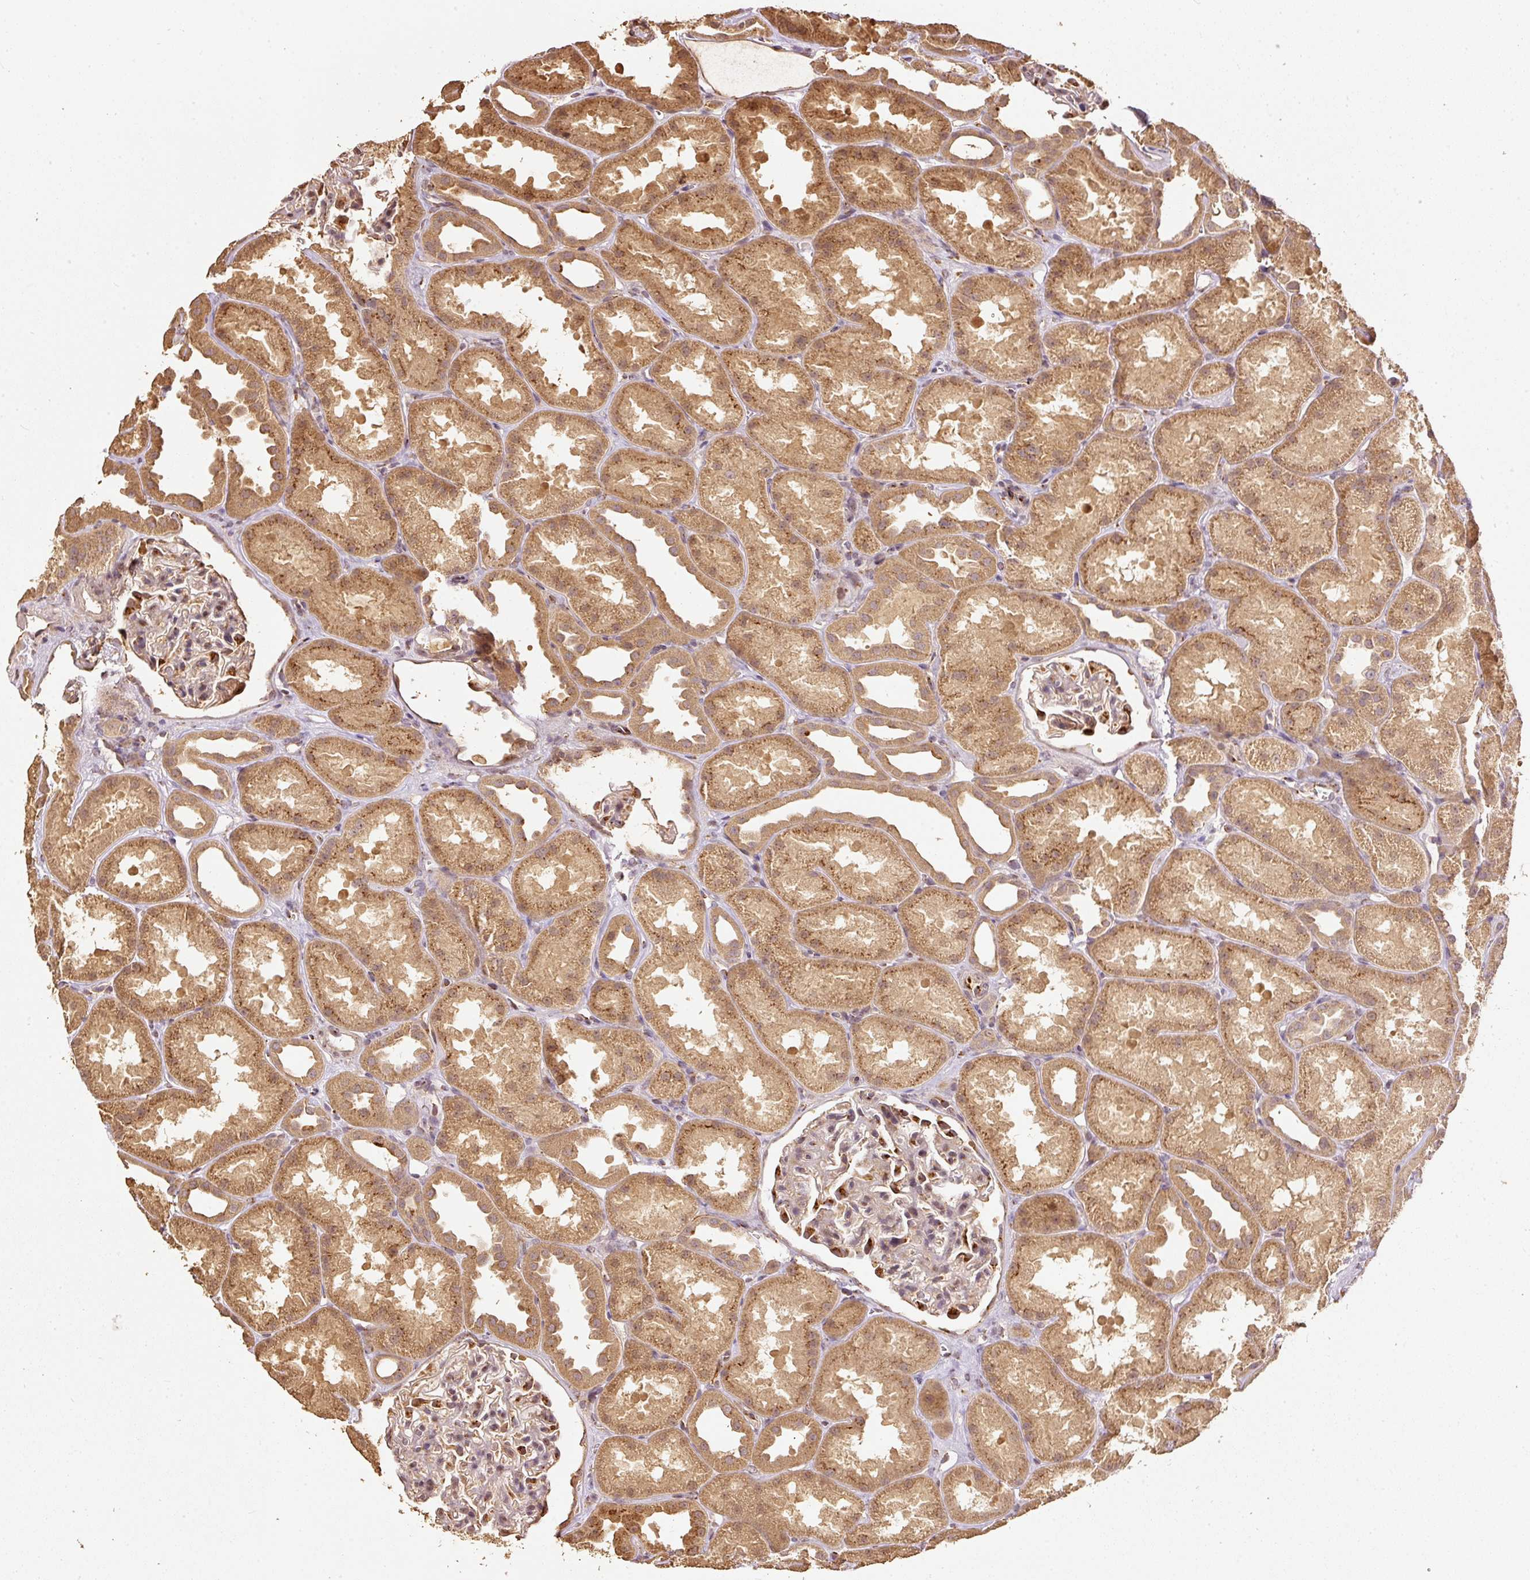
{"staining": {"intensity": "moderate", "quantity": "<25%", "location": "cytoplasmic/membranous"}, "tissue": "kidney", "cell_type": "Cells in glomeruli", "image_type": "normal", "snomed": [{"axis": "morphology", "description": "Normal tissue, NOS"}, {"axis": "topography", "description": "Kidney"}], "caption": "Protein expression analysis of unremarkable human kidney reveals moderate cytoplasmic/membranous staining in approximately <25% of cells in glomeruli. Using DAB (brown) and hematoxylin (blue) stains, captured at high magnification using brightfield microscopy.", "gene": "FUT8", "patient": {"sex": "male", "age": 61}}